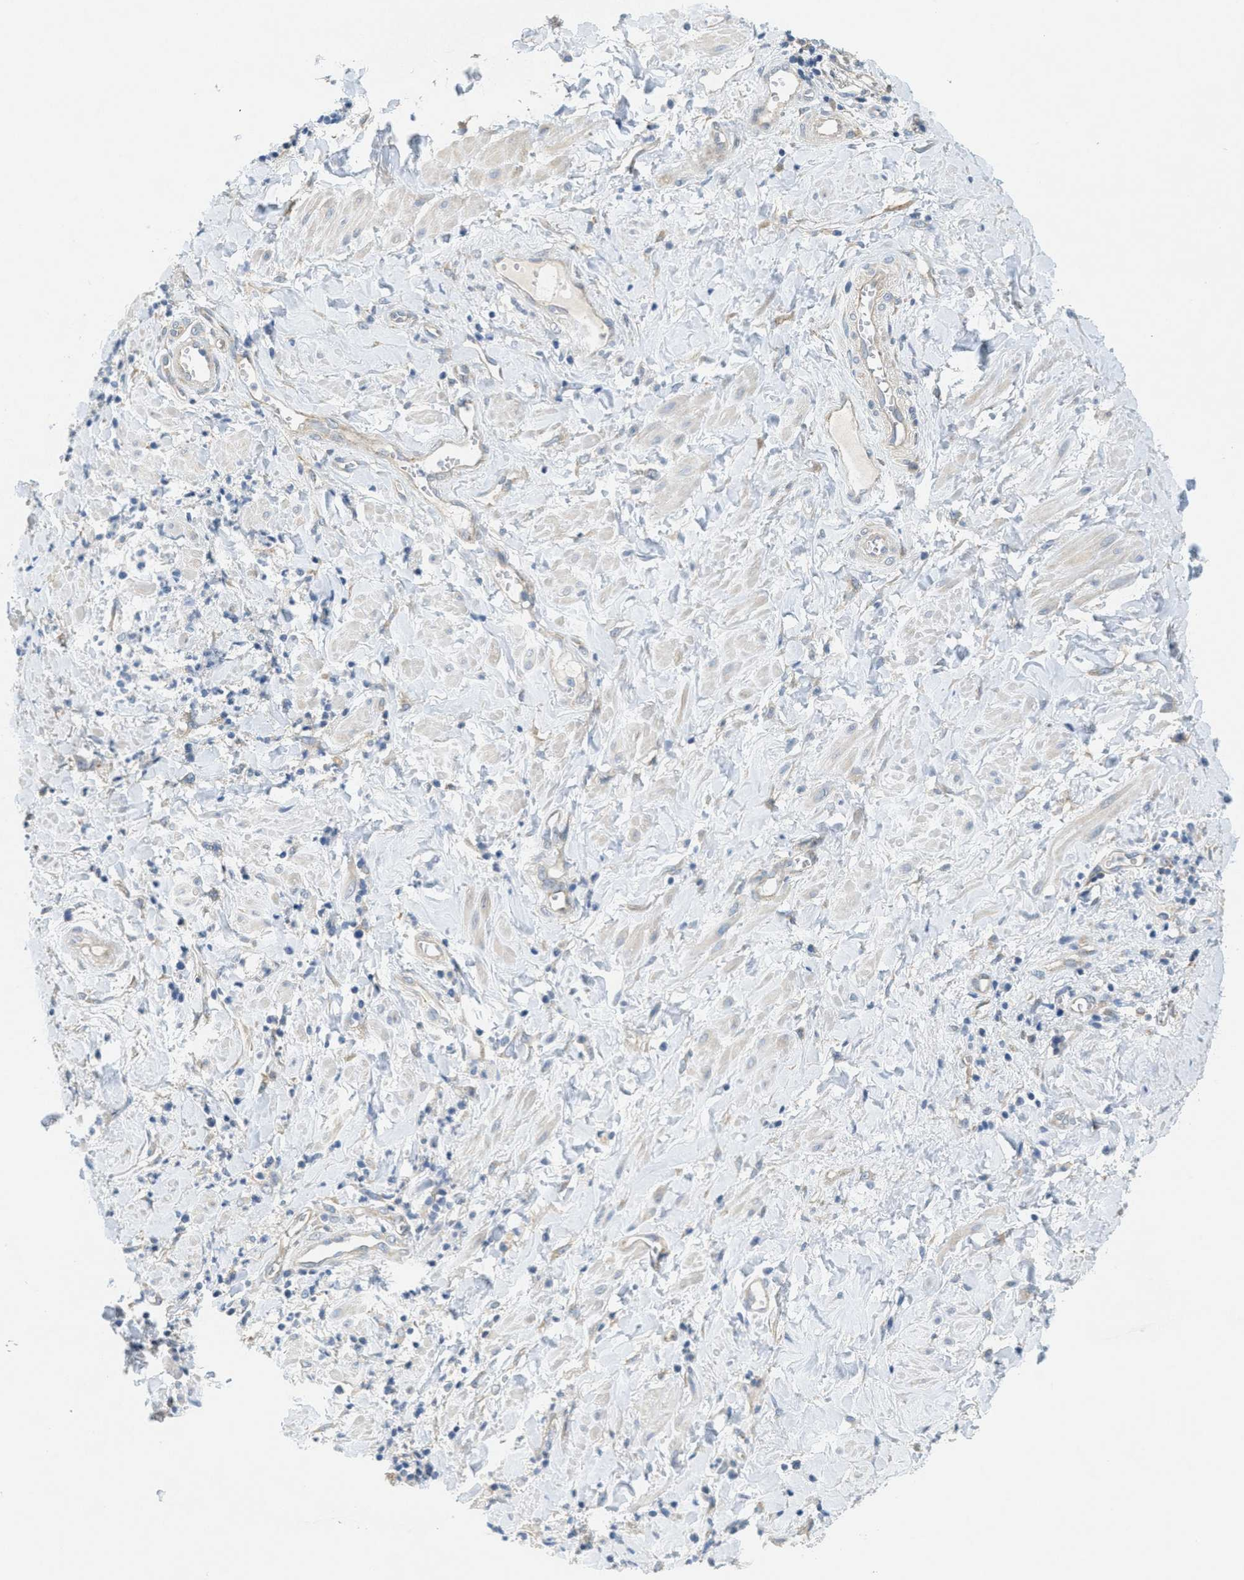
{"staining": {"intensity": "negative", "quantity": "none", "location": "none"}, "tissue": "cervical cancer", "cell_type": "Tumor cells", "image_type": "cancer", "snomed": [{"axis": "morphology", "description": "Adenocarcinoma, NOS"}, {"axis": "topography", "description": "Cervix"}], "caption": "IHC of human cervical cancer exhibits no positivity in tumor cells.", "gene": "ZFYVE9", "patient": {"sex": "female", "age": 44}}